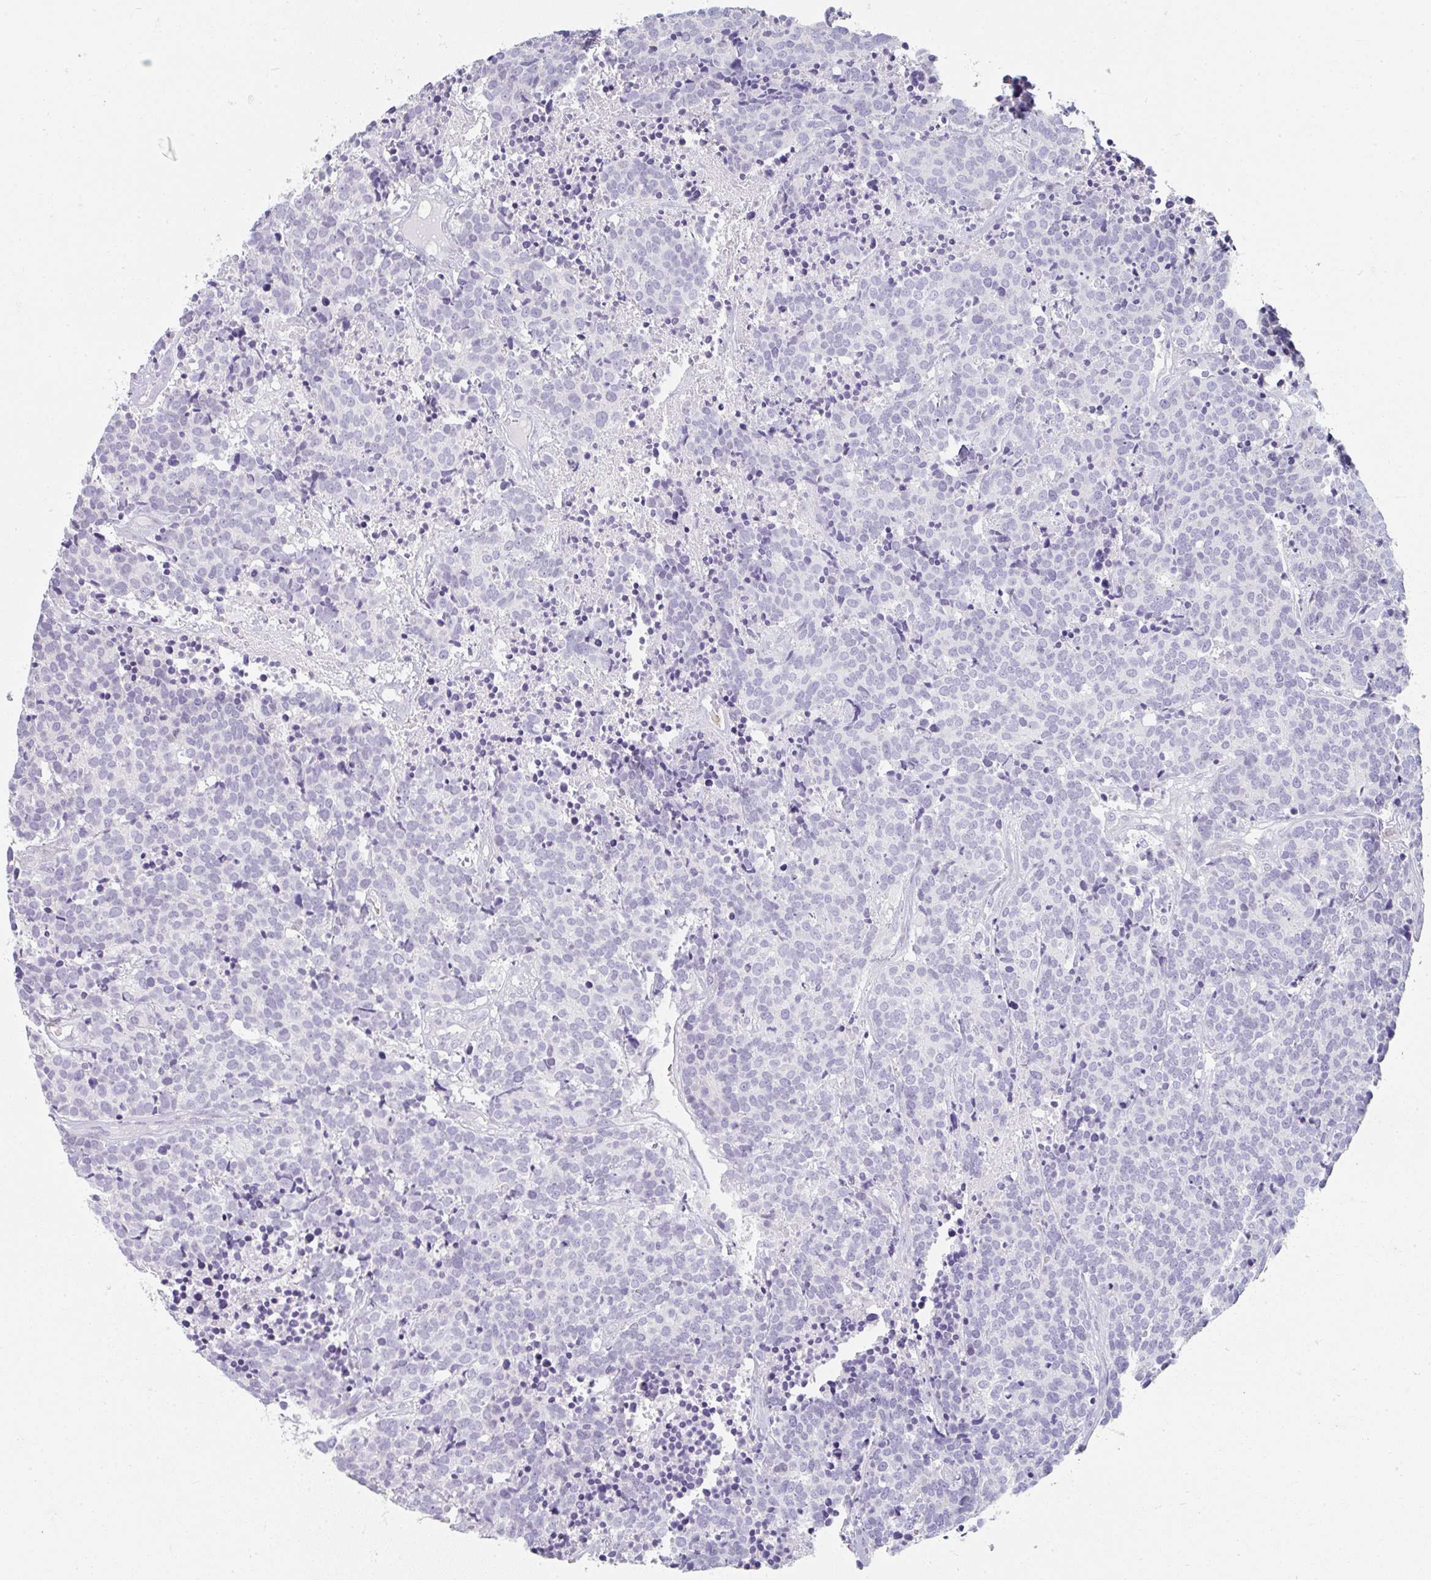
{"staining": {"intensity": "negative", "quantity": "none", "location": "none"}, "tissue": "carcinoid", "cell_type": "Tumor cells", "image_type": "cancer", "snomed": [{"axis": "morphology", "description": "Carcinoid, malignant, NOS"}, {"axis": "topography", "description": "Skin"}], "caption": "Immunohistochemistry of human carcinoid displays no expression in tumor cells.", "gene": "NEU2", "patient": {"sex": "female", "age": 79}}